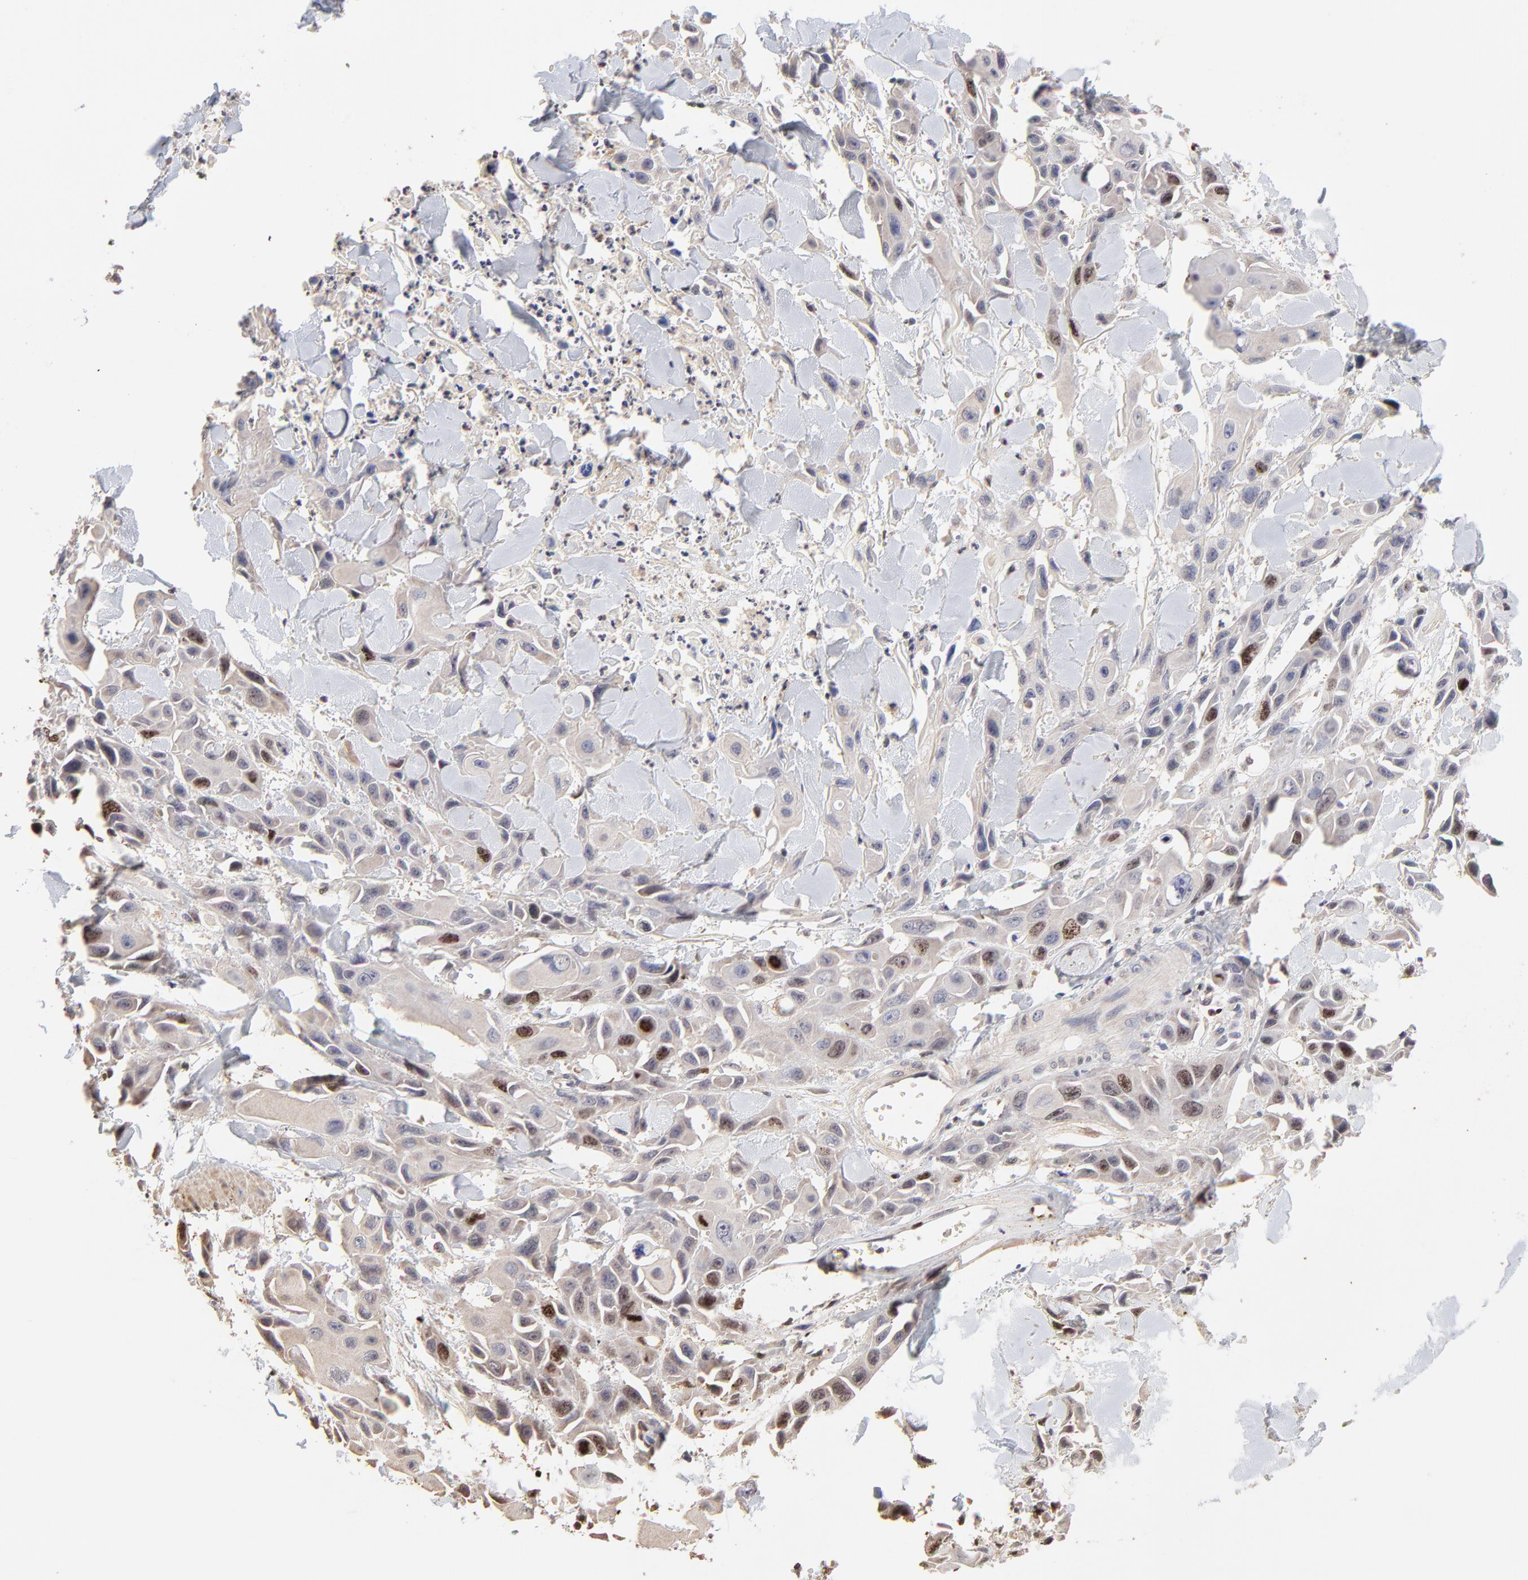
{"staining": {"intensity": "moderate", "quantity": "<25%", "location": "nuclear"}, "tissue": "skin cancer", "cell_type": "Tumor cells", "image_type": "cancer", "snomed": [{"axis": "morphology", "description": "Squamous cell carcinoma, NOS"}, {"axis": "topography", "description": "Skin"}, {"axis": "topography", "description": "Anal"}], "caption": "IHC image of neoplastic tissue: human skin cancer stained using immunohistochemistry (IHC) shows low levels of moderate protein expression localized specifically in the nuclear of tumor cells, appearing as a nuclear brown color.", "gene": "BIRC5", "patient": {"sex": "female", "age": 55}}